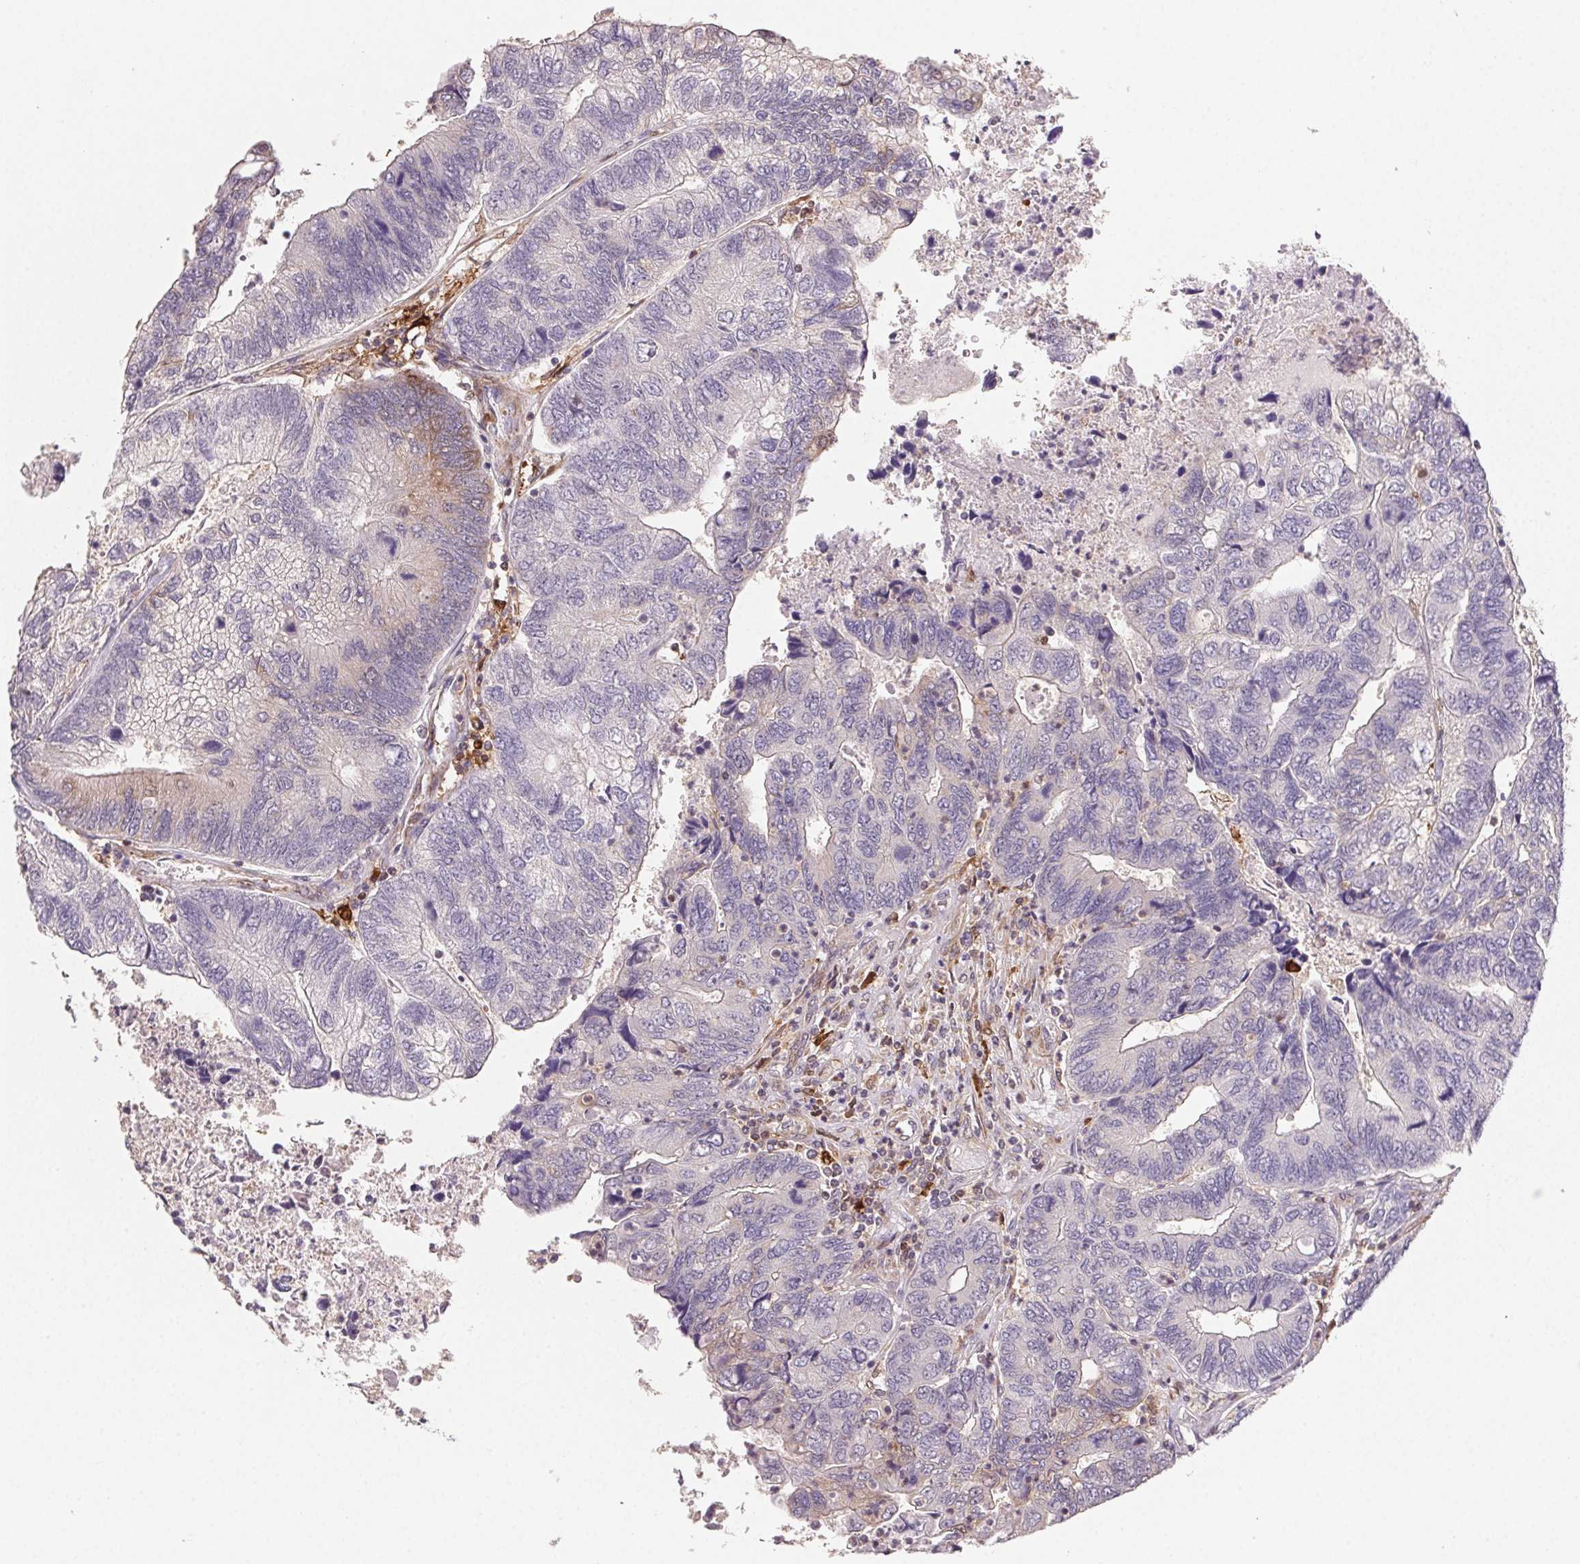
{"staining": {"intensity": "weak", "quantity": "<25%", "location": "cytoplasmic/membranous"}, "tissue": "colorectal cancer", "cell_type": "Tumor cells", "image_type": "cancer", "snomed": [{"axis": "morphology", "description": "Adenocarcinoma, NOS"}, {"axis": "topography", "description": "Colon"}], "caption": "Colorectal cancer was stained to show a protein in brown. There is no significant staining in tumor cells.", "gene": "GBP1", "patient": {"sex": "female", "age": 67}}